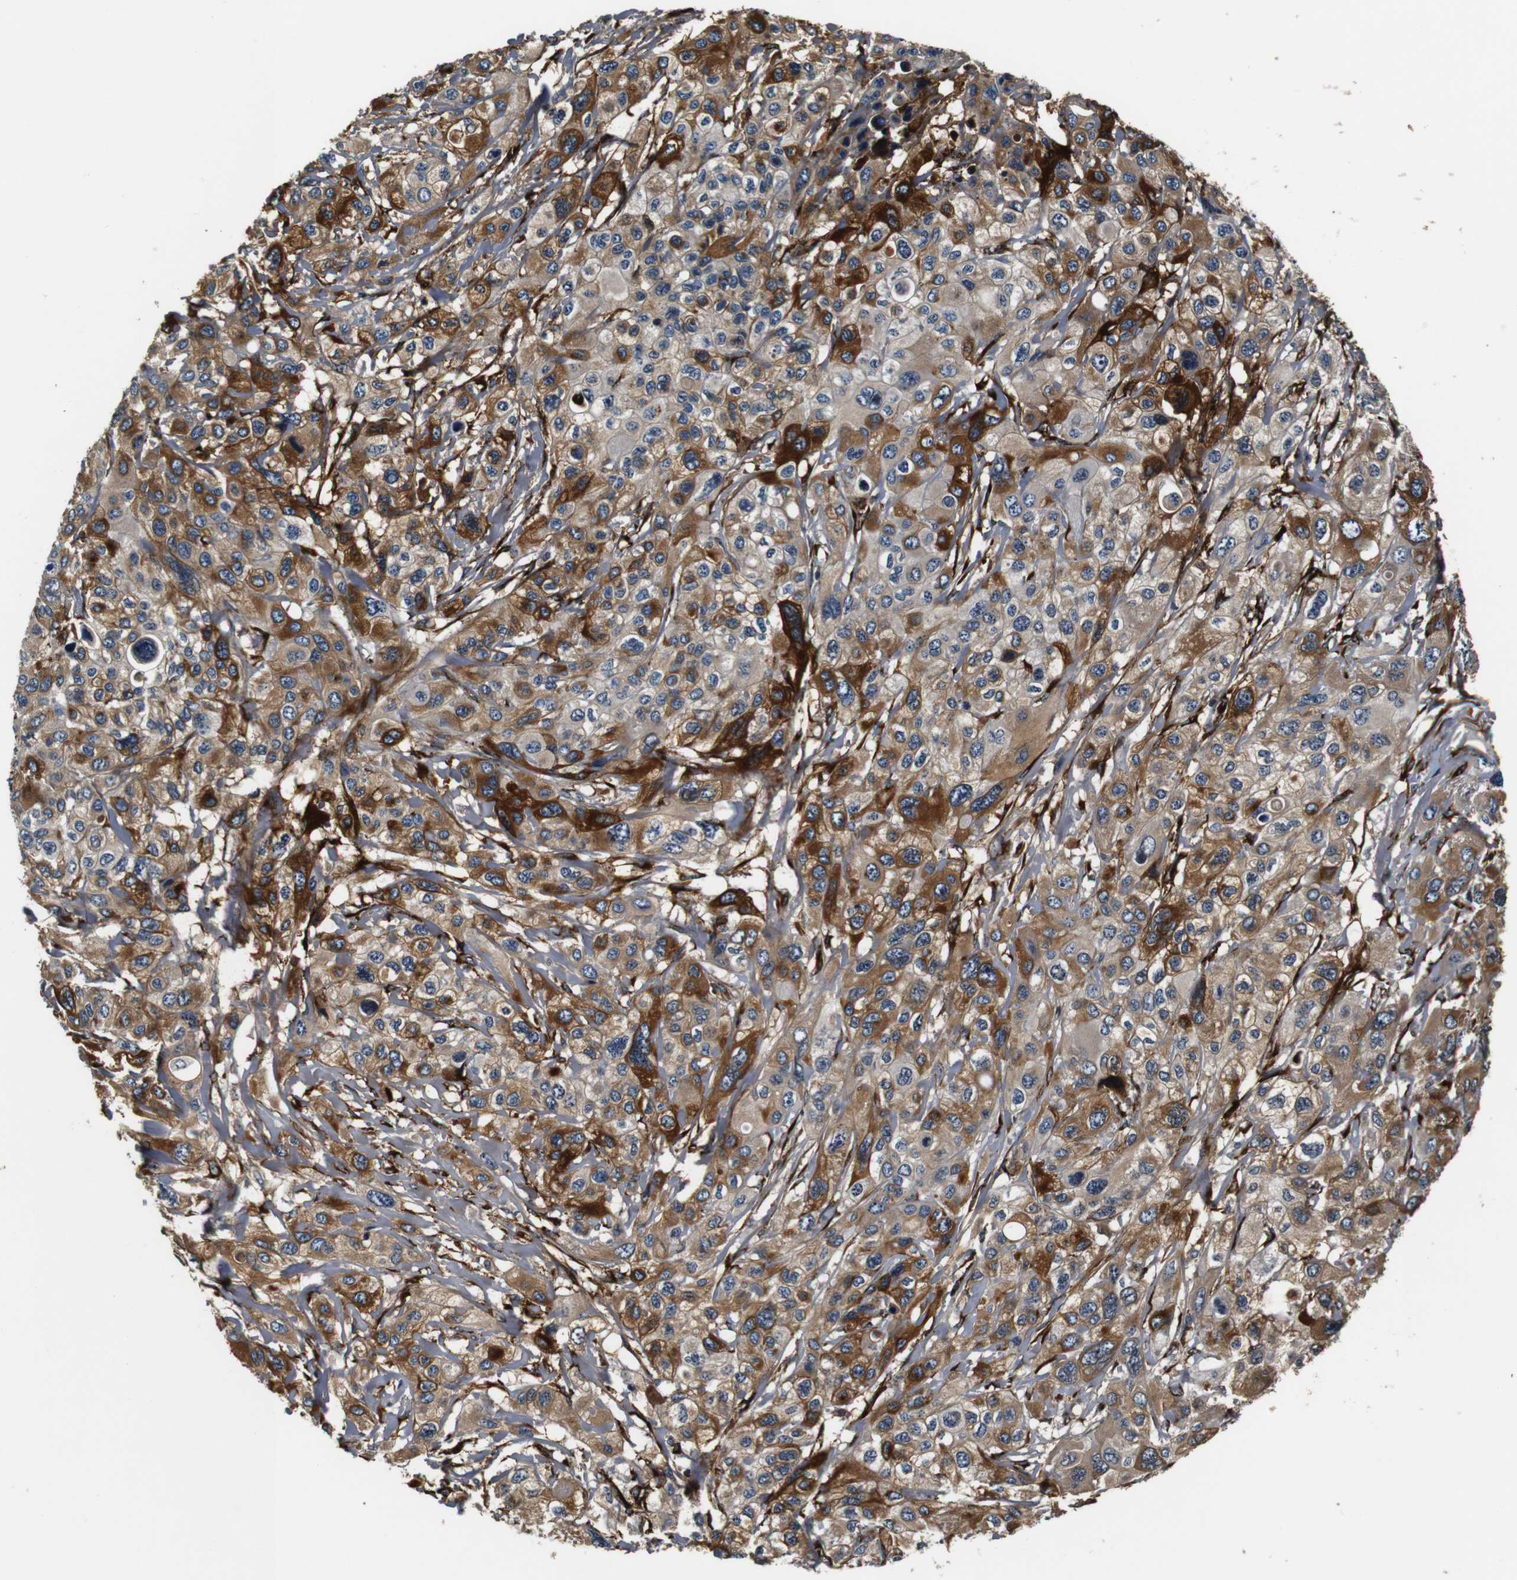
{"staining": {"intensity": "moderate", "quantity": ">75%", "location": "cytoplasmic/membranous"}, "tissue": "pancreatic cancer", "cell_type": "Tumor cells", "image_type": "cancer", "snomed": [{"axis": "morphology", "description": "Adenocarcinoma, NOS"}, {"axis": "topography", "description": "Pancreas"}], "caption": "A histopathology image of human adenocarcinoma (pancreatic) stained for a protein demonstrates moderate cytoplasmic/membranous brown staining in tumor cells.", "gene": "COL1A1", "patient": {"sex": "male", "age": 73}}